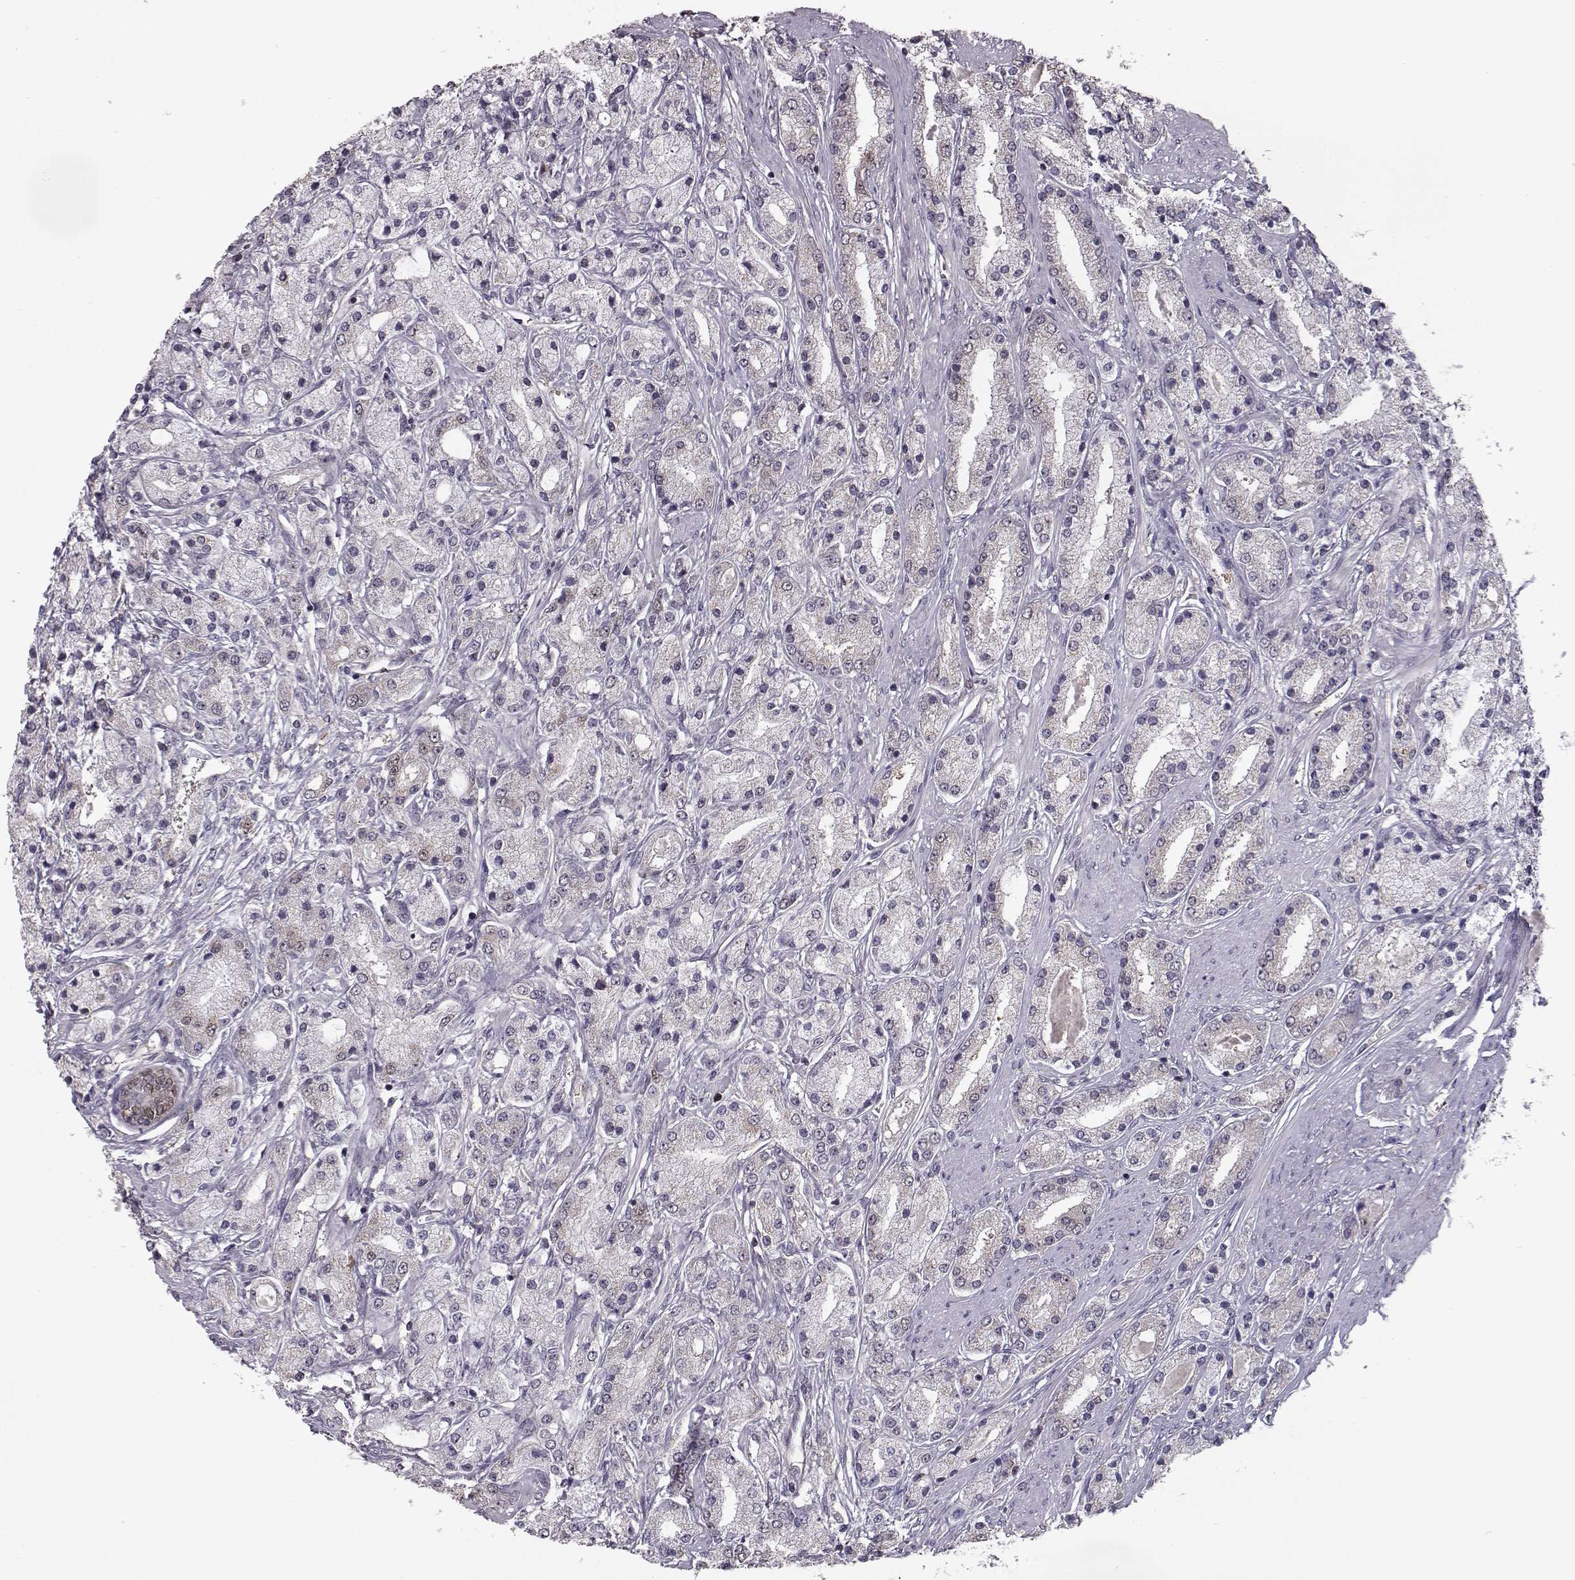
{"staining": {"intensity": "weak", "quantity": "<25%", "location": "cytoplasmic/membranous"}, "tissue": "prostate cancer", "cell_type": "Tumor cells", "image_type": "cancer", "snomed": [{"axis": "morphology", "description": "Adenocarcinoma, High grade"}, {"axis": "topography", "description": "Prostate"}], "caption": "Photomicrograph shows no protein expression in tumor cells of adenocarcinoma (high-grade) (prostate) tissue.", "gene": "RANBP1", "patient": {"sex": "male", "age": 67}}